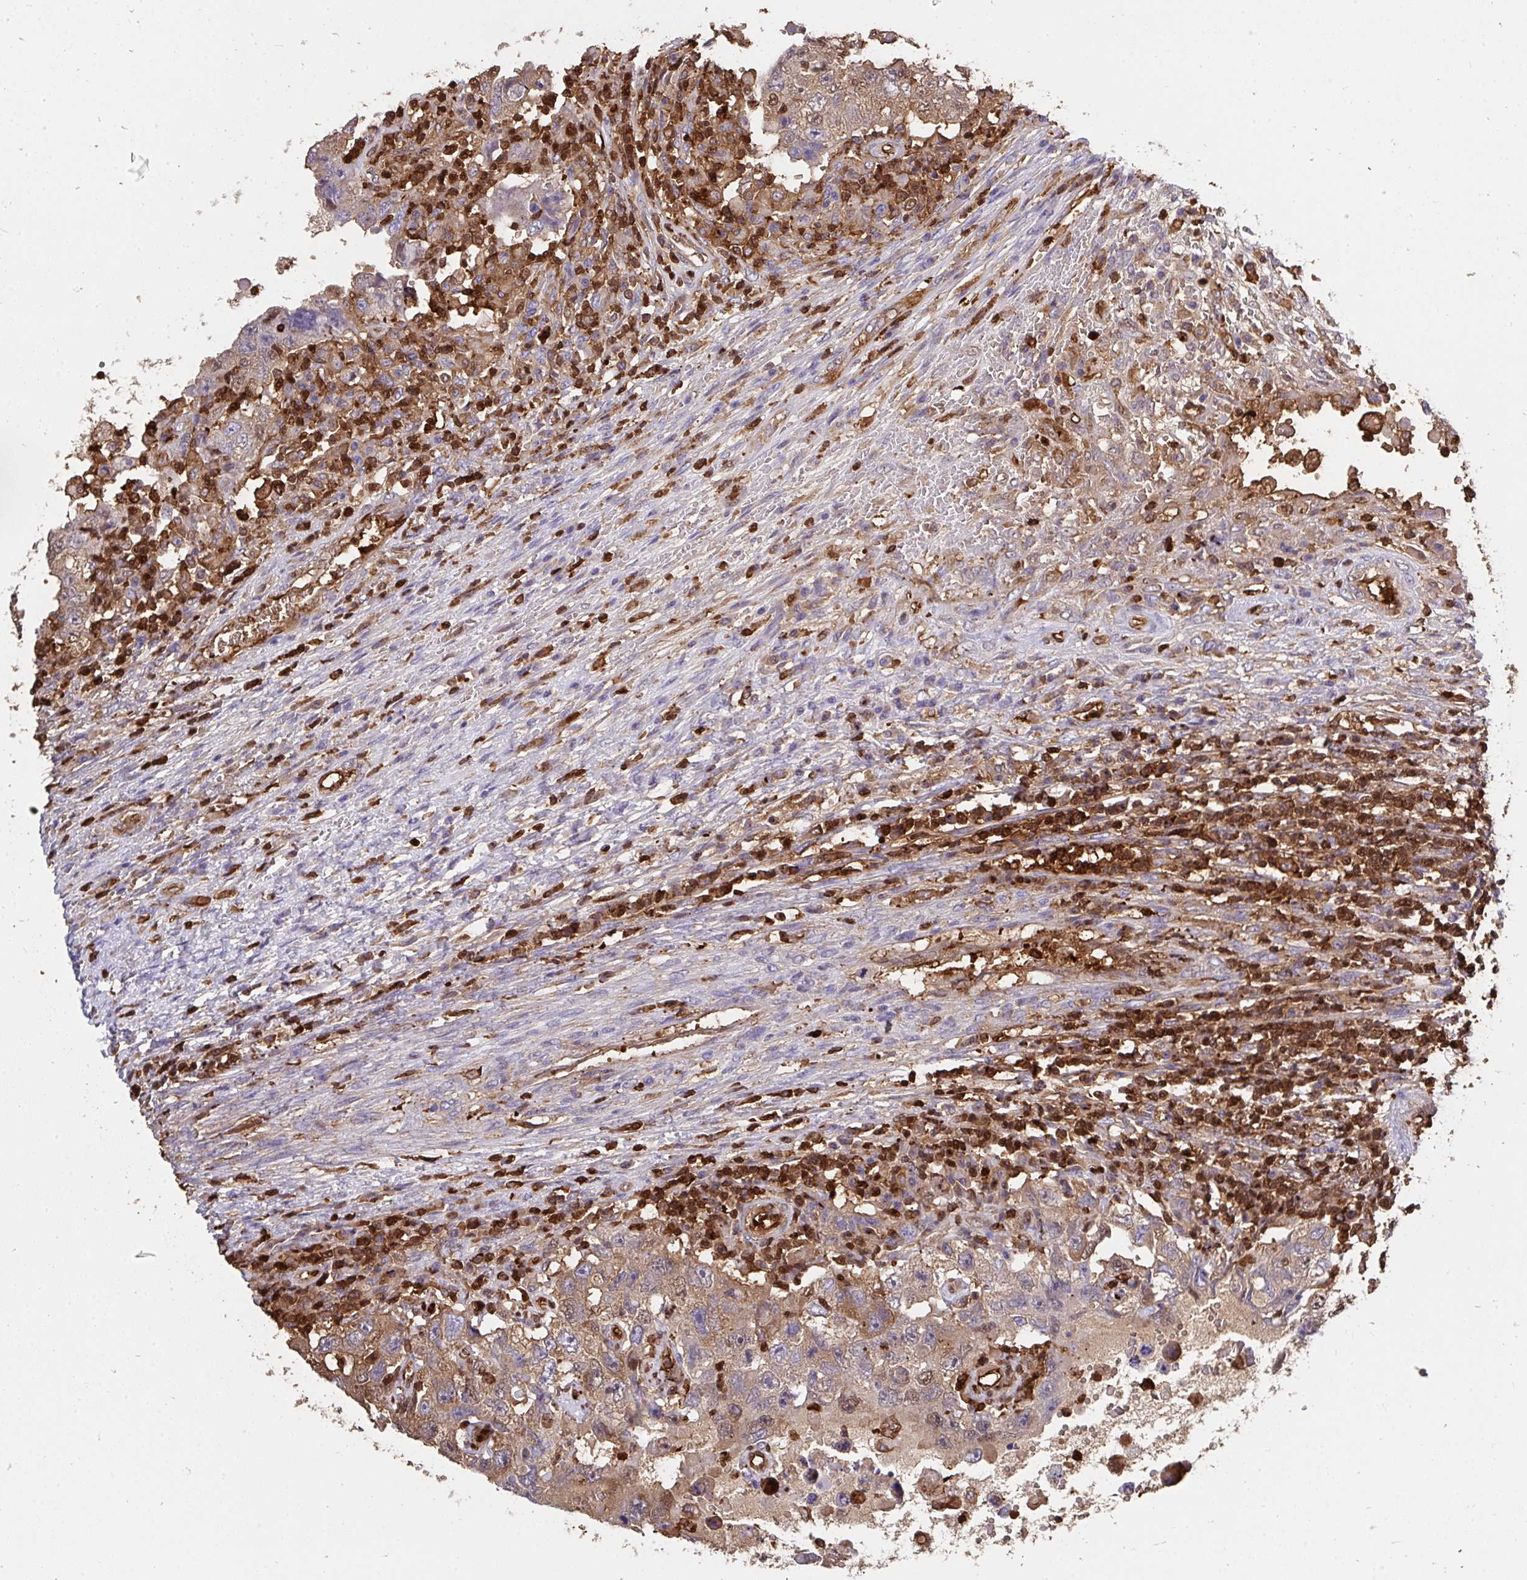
{"staining": {"intensity": "weak", "quantity": "25%-75%", "location": "cytoplasmic/membranous"}, "tissue": "testis cancer", "cell_type": "Tumor cells", "image_type": "cancer", "snomed": [{"axis": "morphology", "description": "Carcinoma, Embryonal, NOS"}, {"axis": "topography", "description": "Testis"}], "caption": "Weak cytoplasmic/membranous positivity for a protein is present in about 25%-75% of tumor cells of testis embryonal carcinoma using immunohistochemistry (IHC).", "gene": "CFL1", "patient": {"sex": "male", "age": 26}}